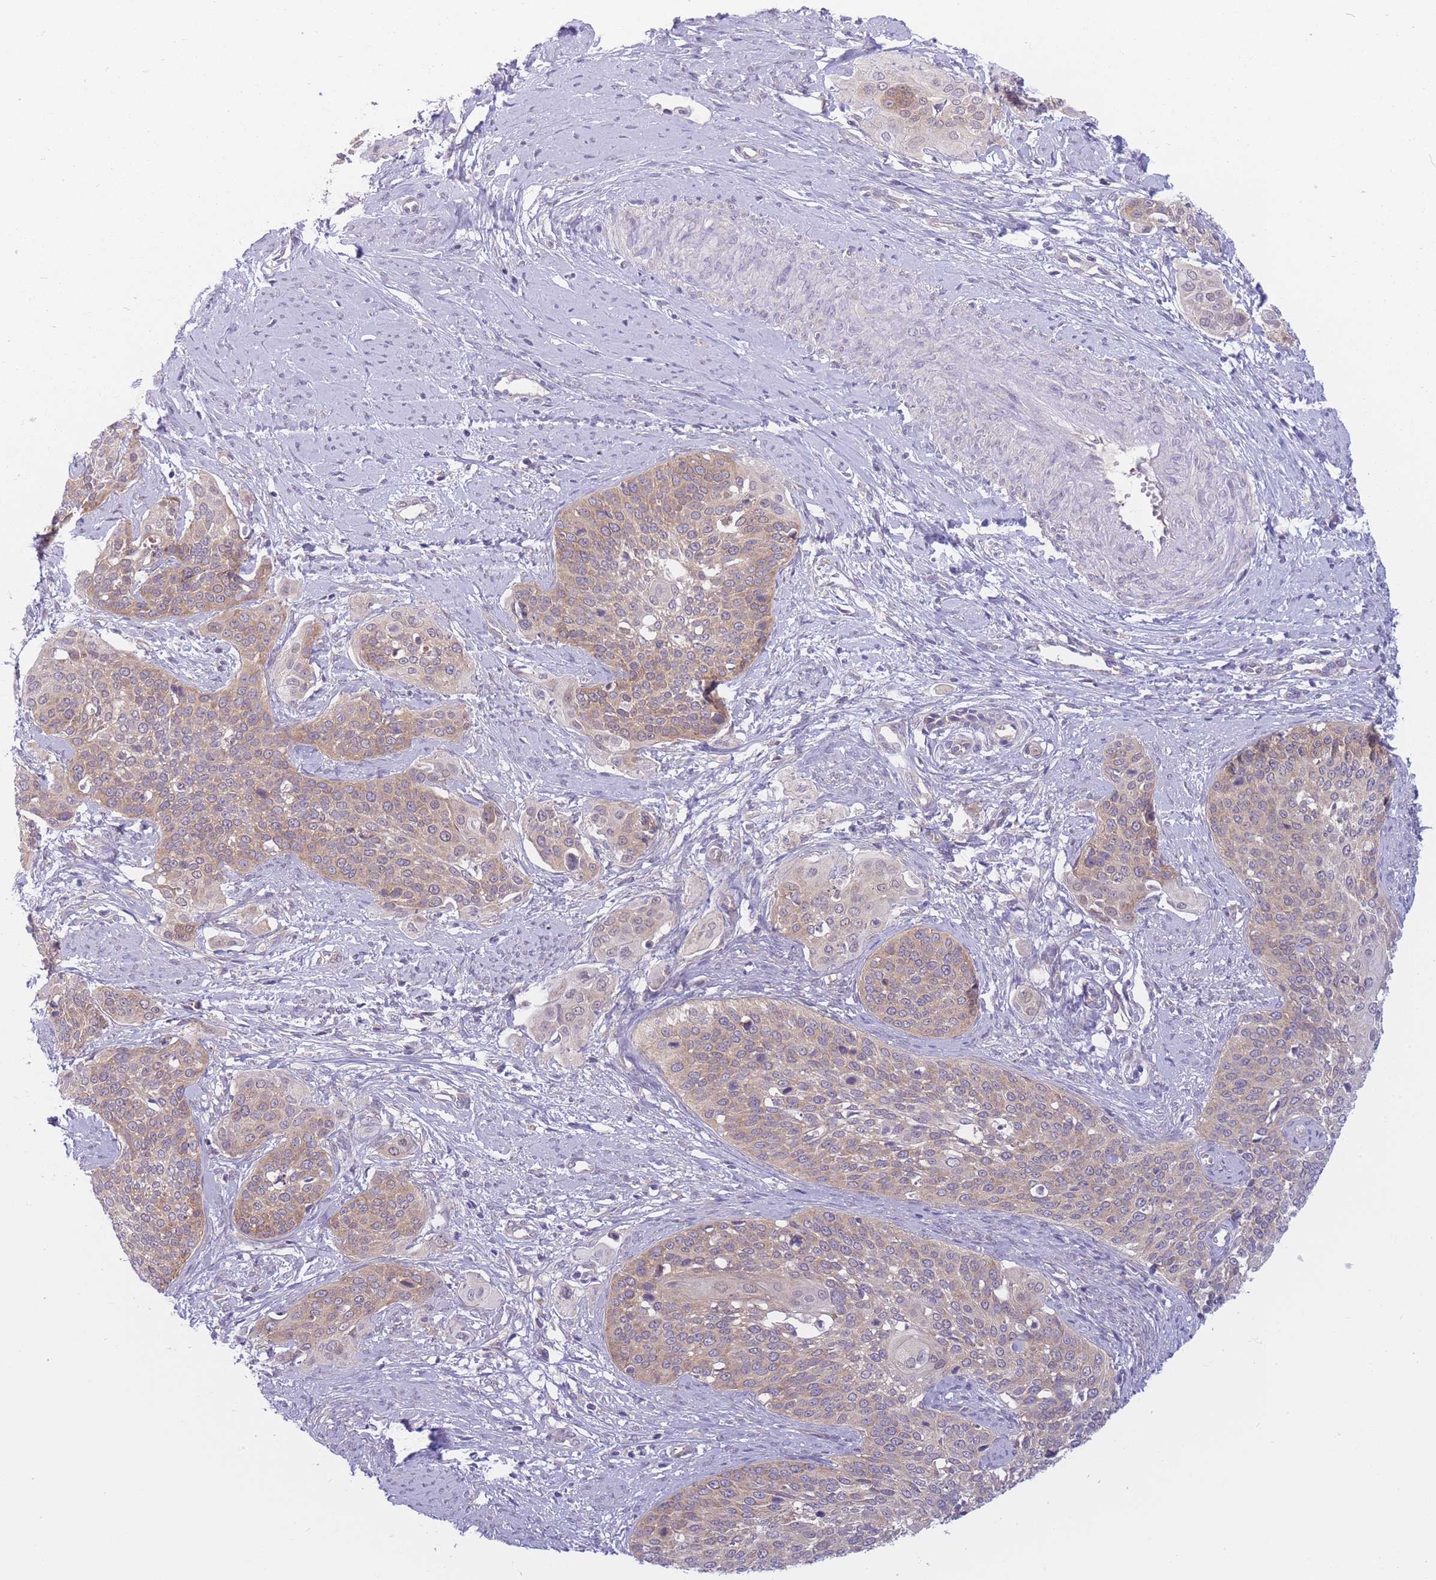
{"staining": {"intensity": "weak", "quantity": ">75%", "location": "cytoplasmic/membranous"}, "tissue": "cervical cancer", "cell_type": "Tumor cells", "image_type": "cancer", "snomed": [{"axis": "morphology", "description": "Squamous cell carcinoma, NOS"}, {"axis": "topography", "description": "Cervix"}], "caption": "Tumor cells reveal low levels of weak cytoplasmic/membranous staining in about >75% of cells in cervical cancer. (Stains: DAB in brown, nuclei in blue, Microscopy: brightfield microscopy at high magnification).", "gene": "PFDN6", "patient": {"sex": "female", "age": 44}}